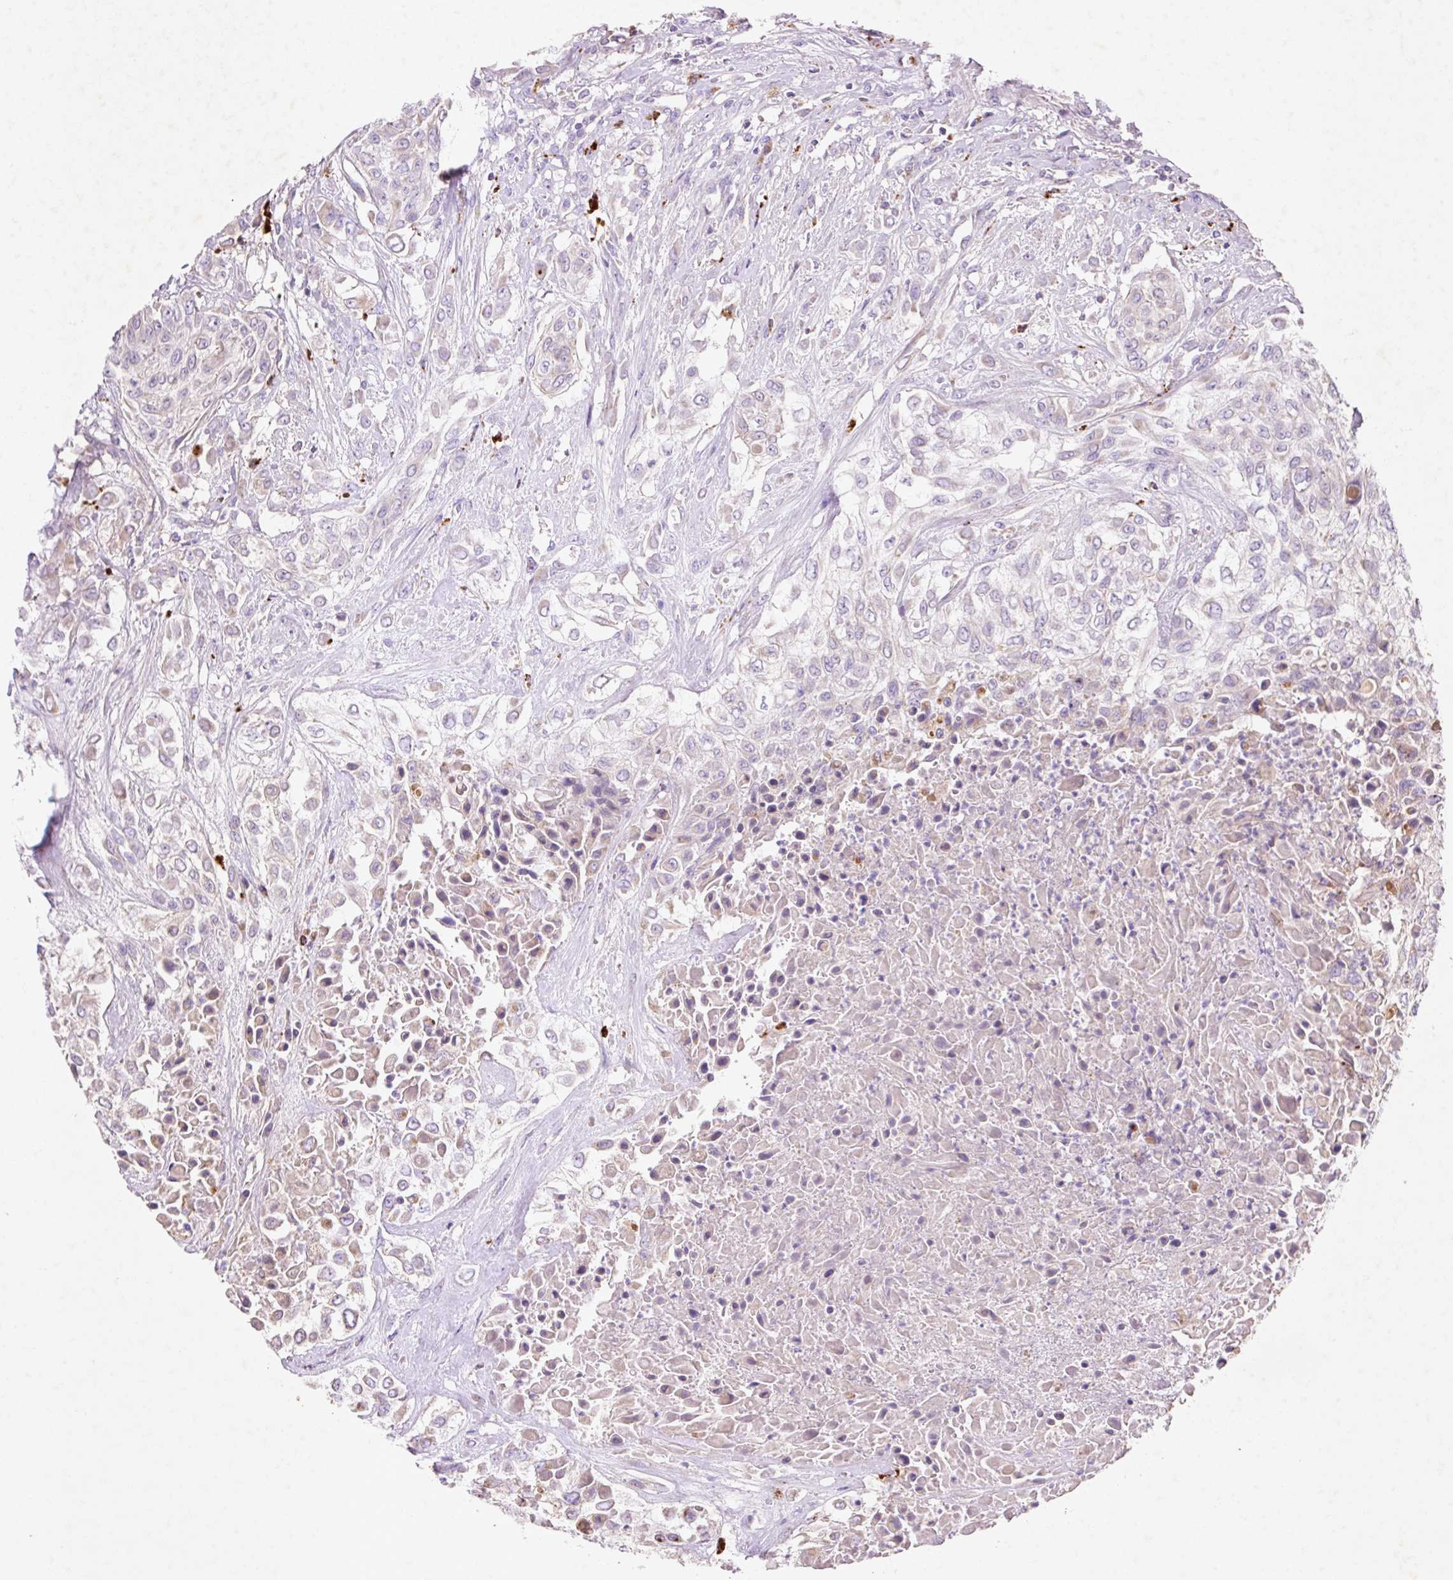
{"staining": {"intensity": "negative", "quantity": "none", "location": "none"}, "tissue": "urothelial cancer", "cell_type": "Tumor cells", "image_type": "cancer", "snomed": [{"axis": "morphology", "description": "Urothelial carcinoma, High grade"}, {"axis": "topography", "description": "Urinary bladder"}], "caption": "Tumor cells are negative for protein expression in human high-grade urothelial carcinoma. (DAB immunohistochemistry (IHC) with hematoxylin counter stain).", "gene": "HEXA", "patient": {"sex": "male", "age": 57}}